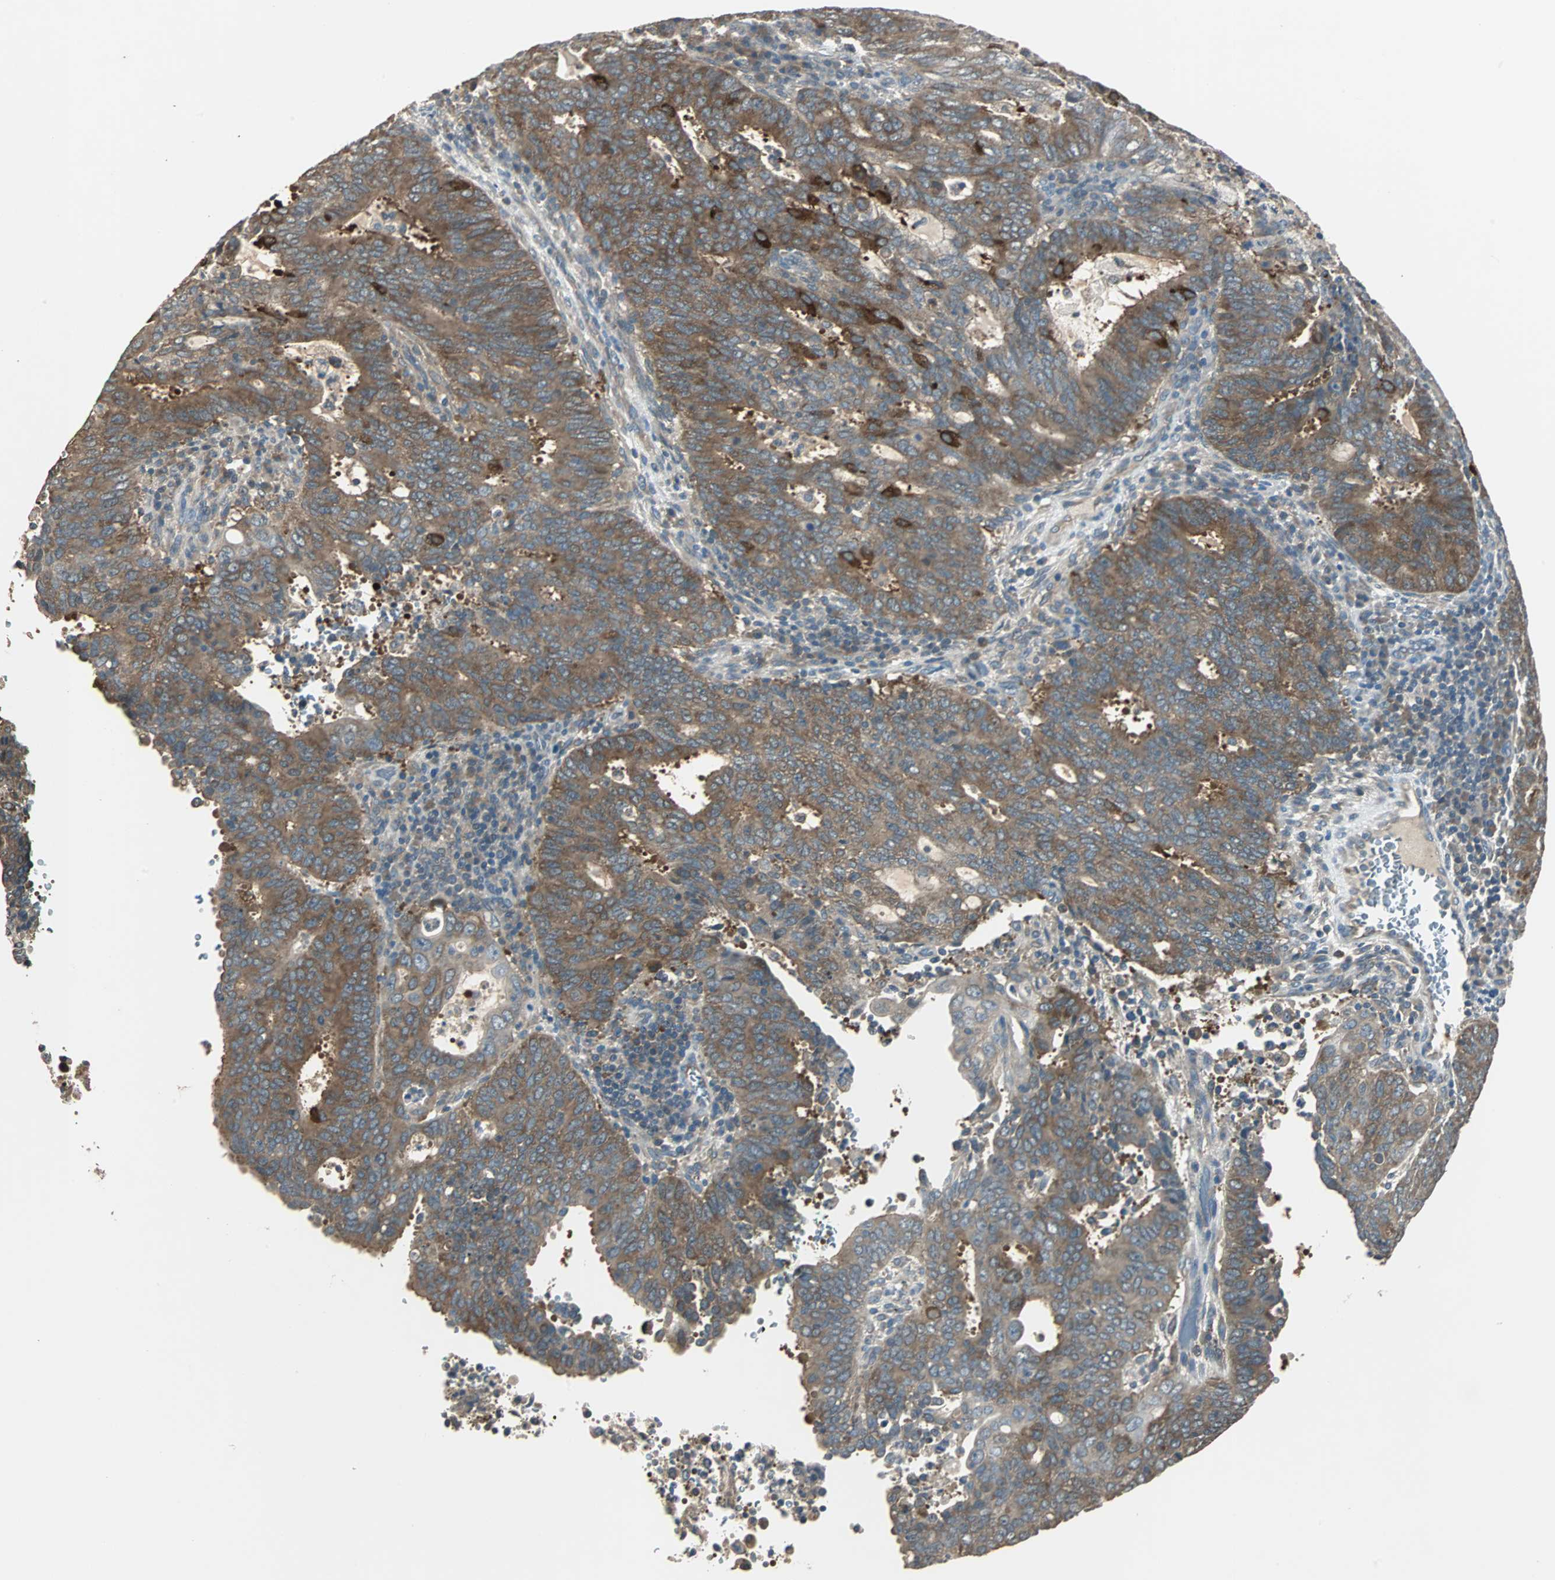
{"staining": {"intensity": "strong", "quantity": ">75%", "location": "cytoplasmic/membranous"}, "tissue": "cervical cancer", "cell_type": "Tumor cells", "image_type": "cancer", "snomed": [{"axis": "morphology", "description": "Adenocarcinoma, NOS"}, {"axis": "topography", "description": "Cervix"}], "caption": "Protein staining demonstrates strong cytoplasmic/membranous expression in about >75% of tumor cells in cervical cancer (adenocarcinoma).", "gene": "ABHD2", "patient": {"sex": "female", "age": 44}}